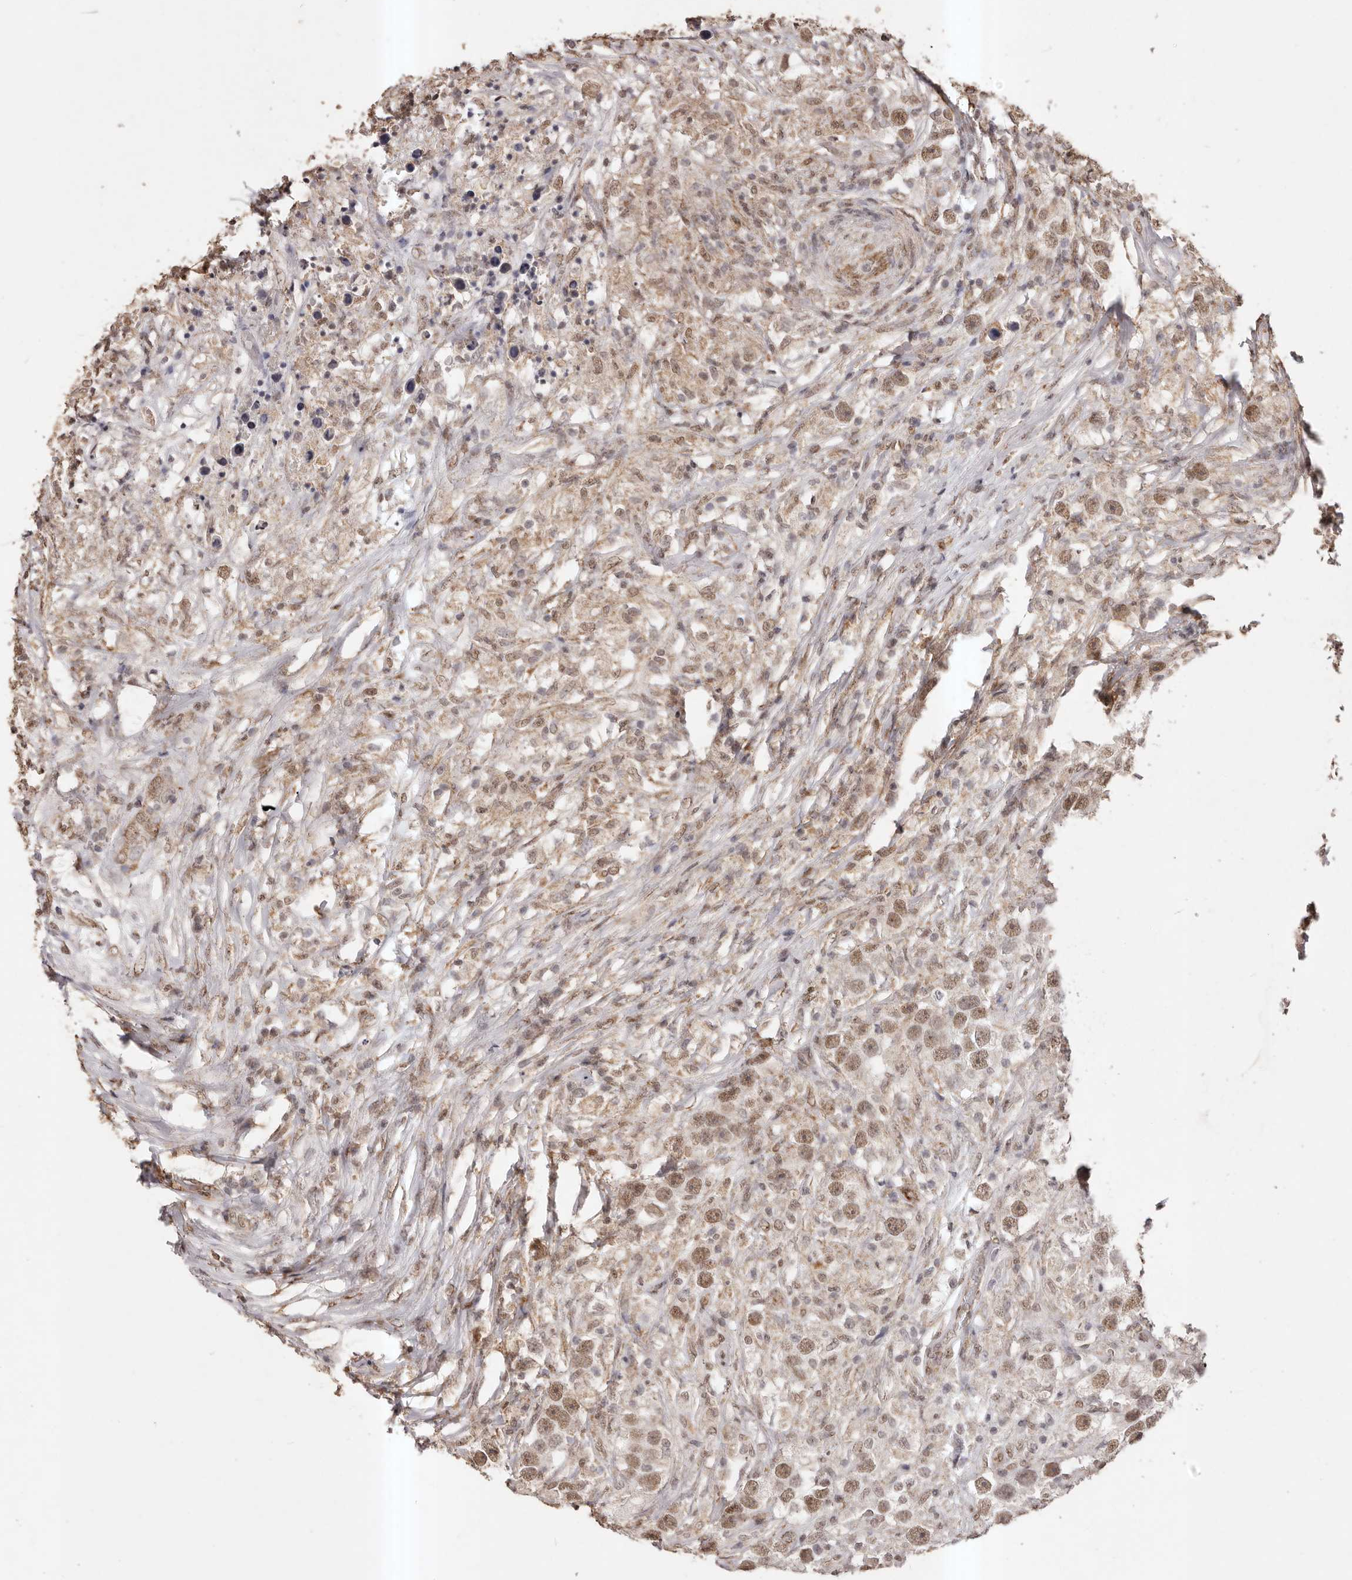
{"staining": {"intensity": "moderate", "quantity": ">75%", "location": "nuclear"}, "tissue": "testis cancer", "cell_type": "Tumor cells", "image_type": "cancer", "snomed": [{"axis": "morphology", "description": "Seminoma, NOS"}, {"axis": "topography", "description": "Testis"}], "caption": "High-magnification brightfield microscopy of seminoma (testis) stained with DAB (3,3'-diaminobenzidine) (brown) and counterstained with hematoxylin (blue). tumor cells exhibit moderate nuclear staining is seen in about>75% of cells. (IHC, brightfield microscopy, high magnification).", "gene": "RPS6KA5", "patient": {"sex": "male", "age": 49}}